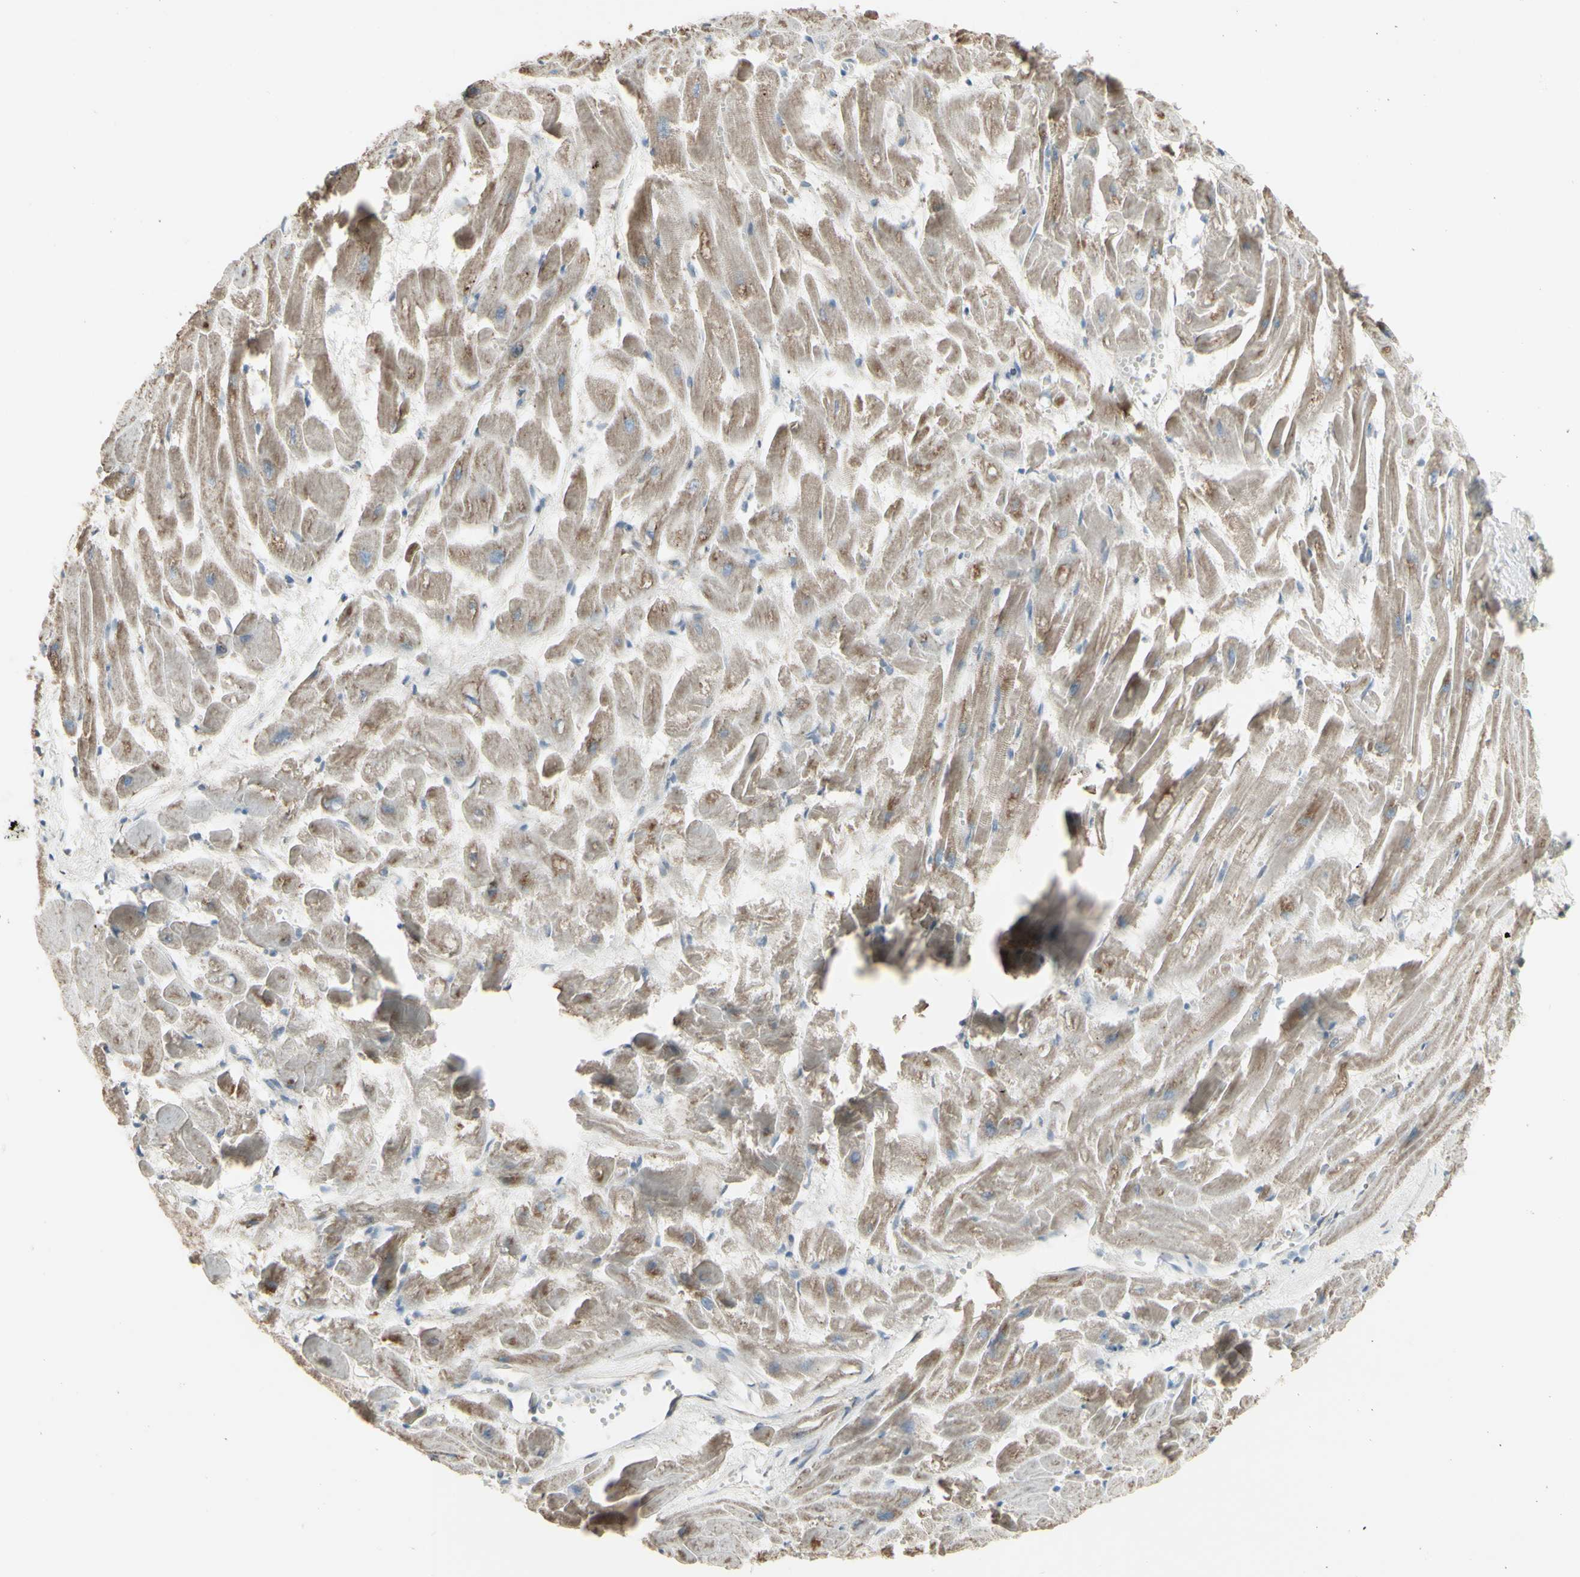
{"staining": {"intensity": "weak", "quantity": ">75%", "location": "cytoplasmic/membranous"}, "tissue": "heart muscle", "cell_type": "Cardiomyocytes", "image_type": "normal", "snomed": [{"axis": "morphology", "description": "Normal tissue, NOS"}, {"axis": "topography", "description": "Heart"}], "caption": "Benign heart muscle shows weak cytoplasmic/membranous staining in approximately >75% of cardiomyocytes, visualized by immunohistochemistry. Immunohistochemistry (ihc) stains the protein in brown and the nuclei are stained blue.", "gene": "ENSG00000285526", "patient": {"sex": "female", "age": 19}}